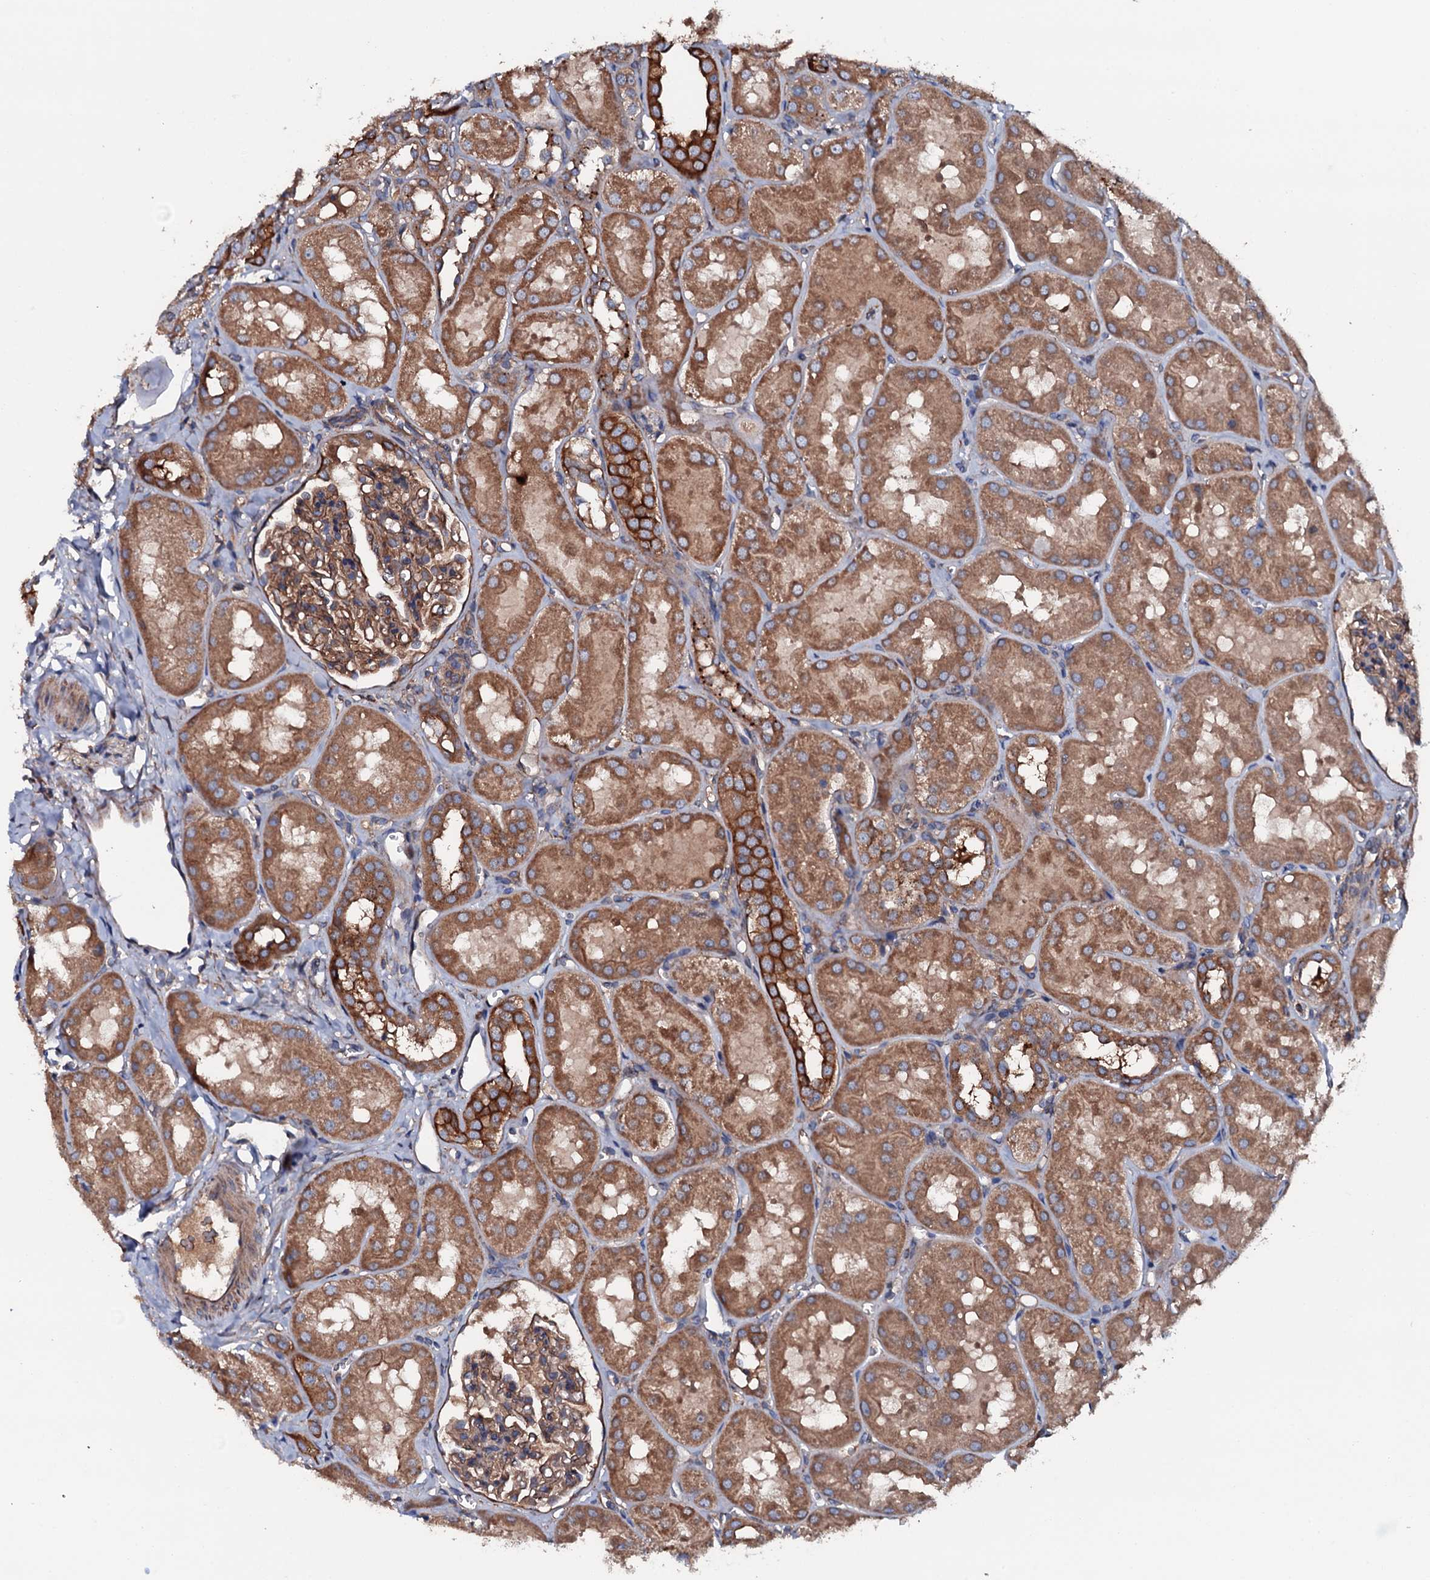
{"staining": {"intensity": "moderate", "quantity": ">75%", "location": "cytoplasmic/membranous"}, "tissue": "kidney", "cell_type": "Cells in glomeruli", "image_type": "normal", "snomed": [{"axis": "morphology", "description": "Normal tissue, NOS"}, {"axis": "topography", "description": "Kidney"}, {"axis": "topography", "description": "Urinary bladder"}], "caption": "Kidney stained for a protein (brown) demonstrates moderate cytoplasmic/membranous positive staining in about >75% of cells in glomeruli.", "gene": "NEK1", "patient": {"sex": "male", "age": 16}}